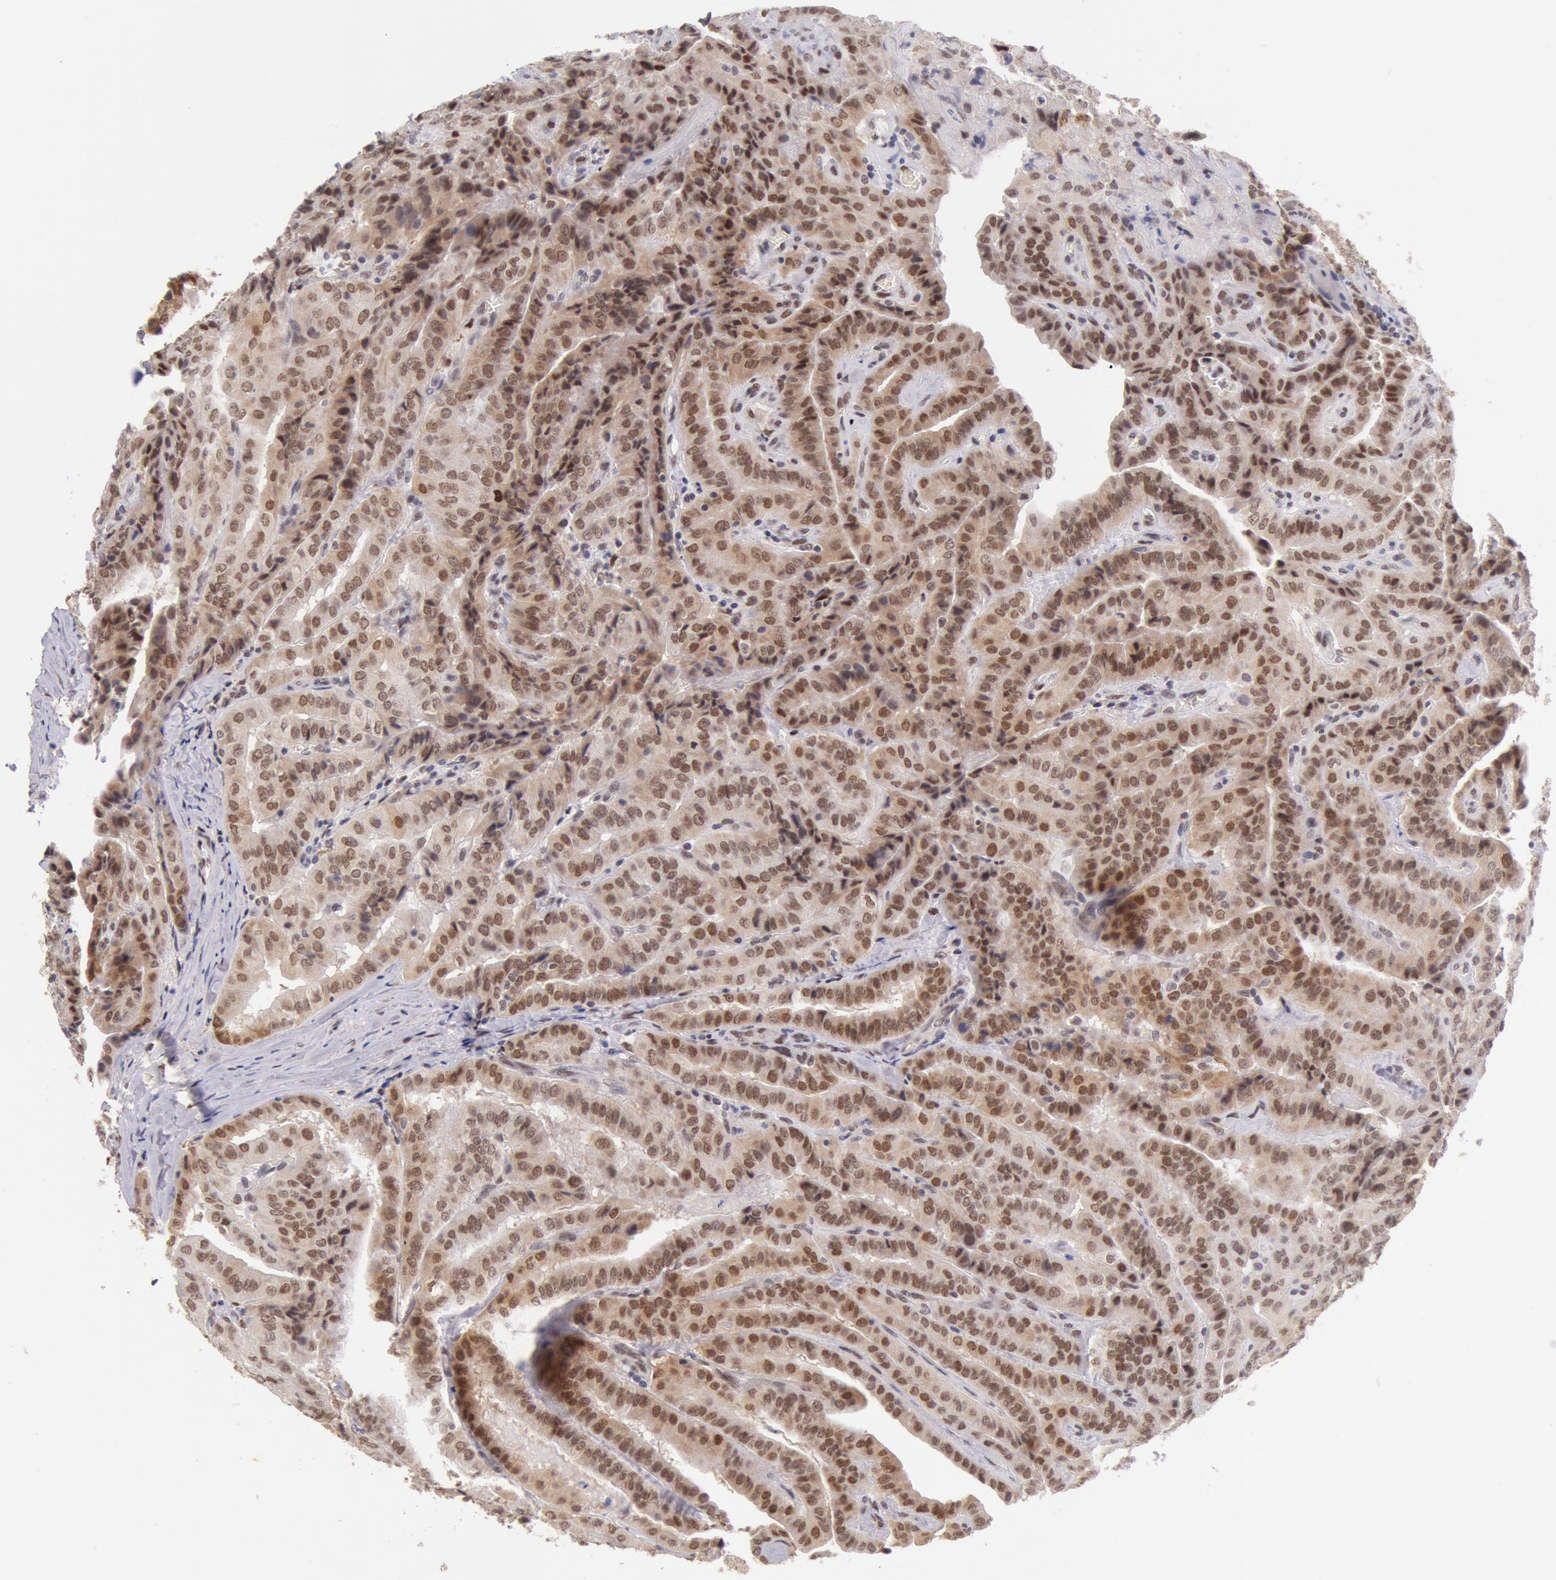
{"staining": {"intensity": "moderate", "quantity": ">75%", "location": "cytoplasmic/membranous,nuclear"}, "tissue": "thyroid cancer", "cell_type": "Tumor cells", "image_type": "cancer", "snomed": [{"axis": "morphology", "description": "Papillary adenocarcinoma, NOS"}, {"axis": "topography", "description": "Thyroid gland"}], "caption": "Protein staining of thyroid papillary adenocarcinoma tissue reveals moderate cytoplasmic/membranous and nuclear staining in about >75% of tumor cells. The staining was performed using DAB (3,3'-diaminobenzidine) to visualize the protein expression in brown, while the nuclei were stained in blue with hematoxylin (Magnification: 20x).", "gene": "CDKN2B", "patient": {"sex": "female", "age": 71}}